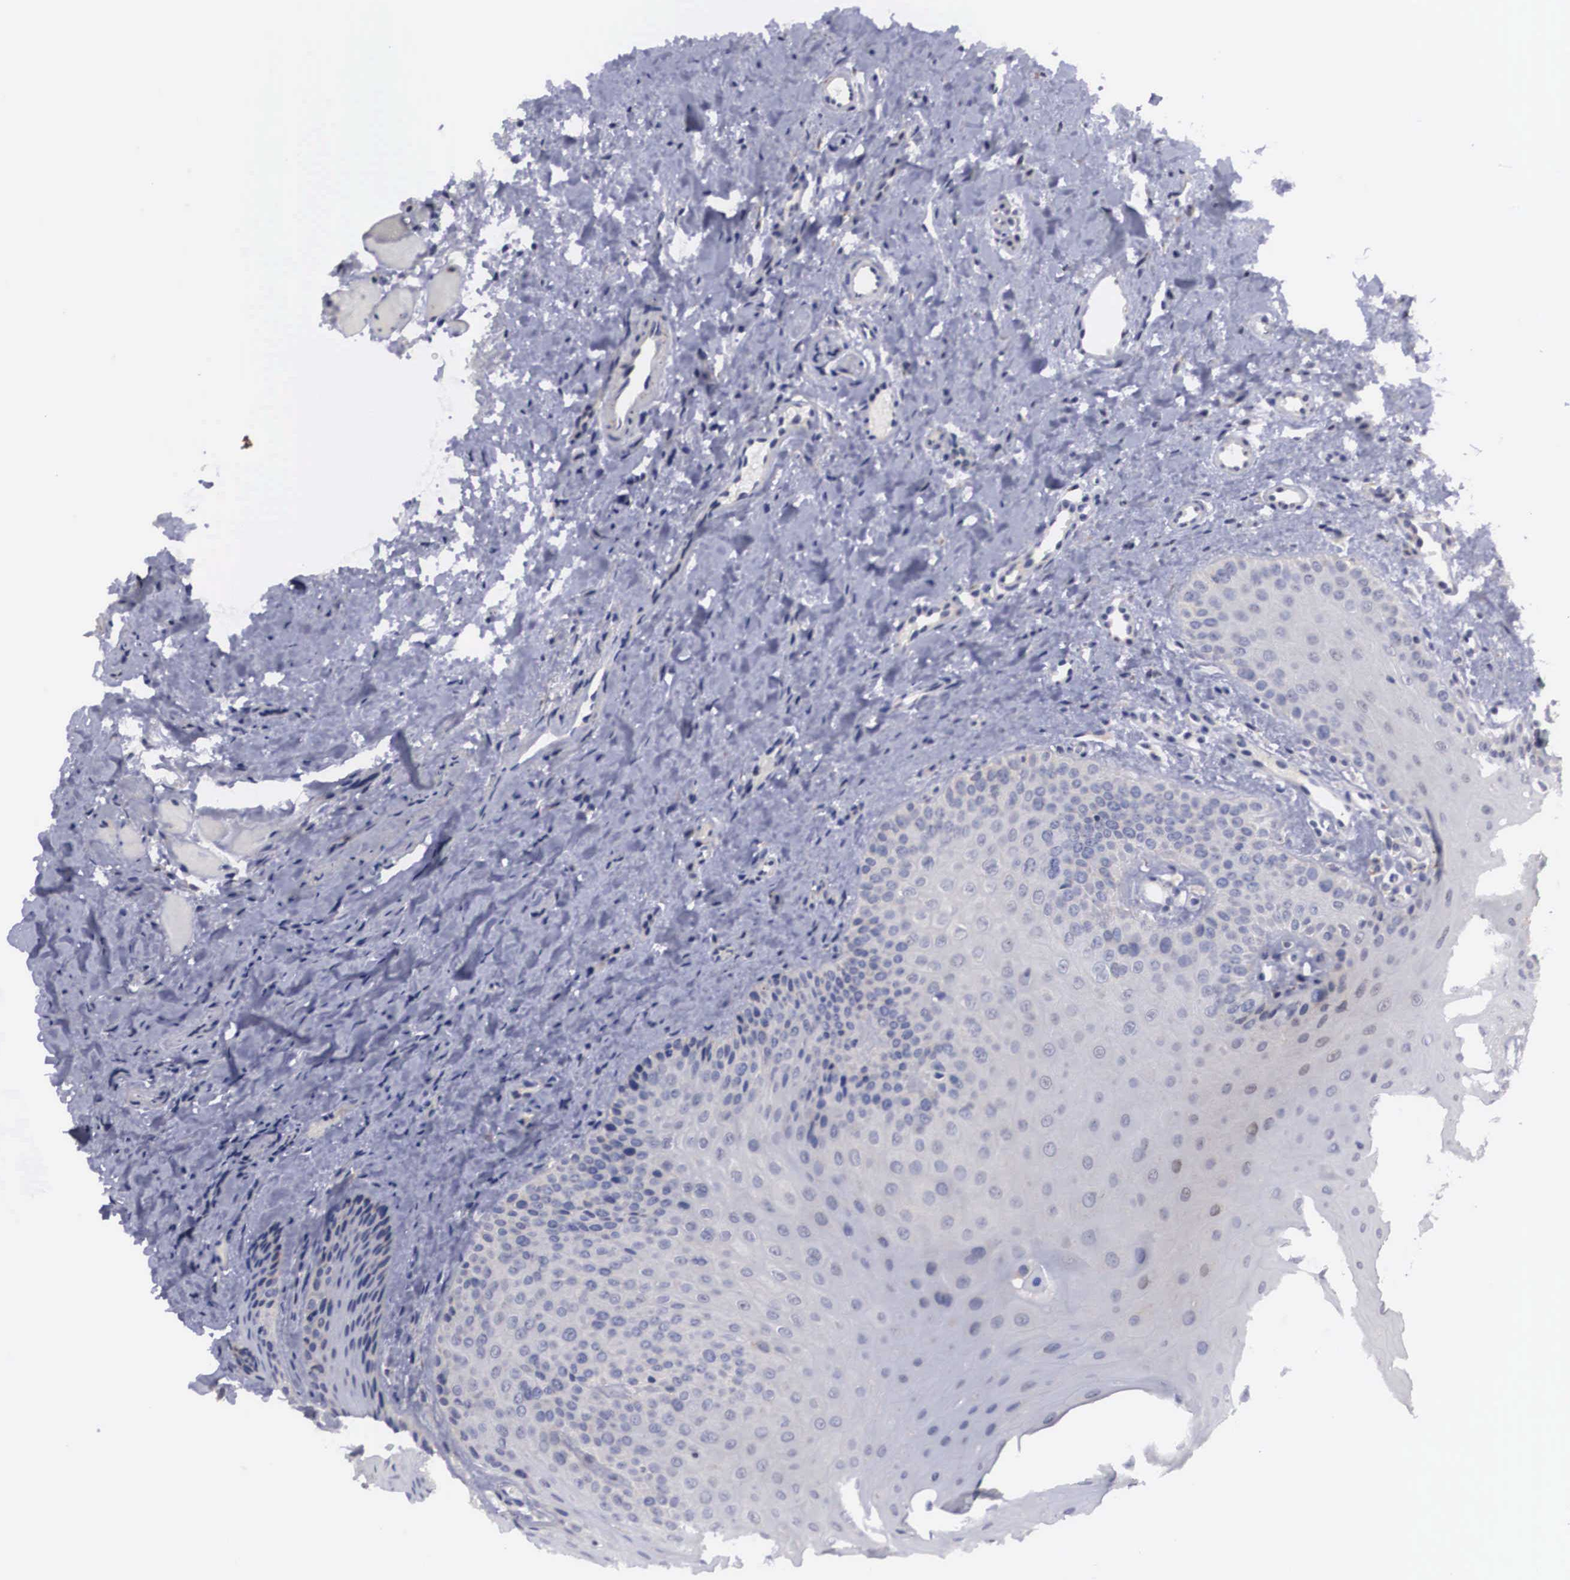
{"staining": {"intensity": "negative", "quantity": "none", "location": "none"}, "tissue": "oral mucosa", "cell_type": "Squamous epithelial cells", "image_type": "normal", "snomed": [{"axis": "morphology", "description": "Normal tissue, NOS"}, {"axis": "topography", "description": "Oral tissue"}], "caption": "DAB immunohistochemical staining of benign human oral mucosa shows no significant positivity in squamous epithelial cells. (DAB (3,3'-diaminobenzidine) IHC with hematoxylin counter stain).", "gene": "CRELD2", "patient": {"sex": "female", "age": 23}}